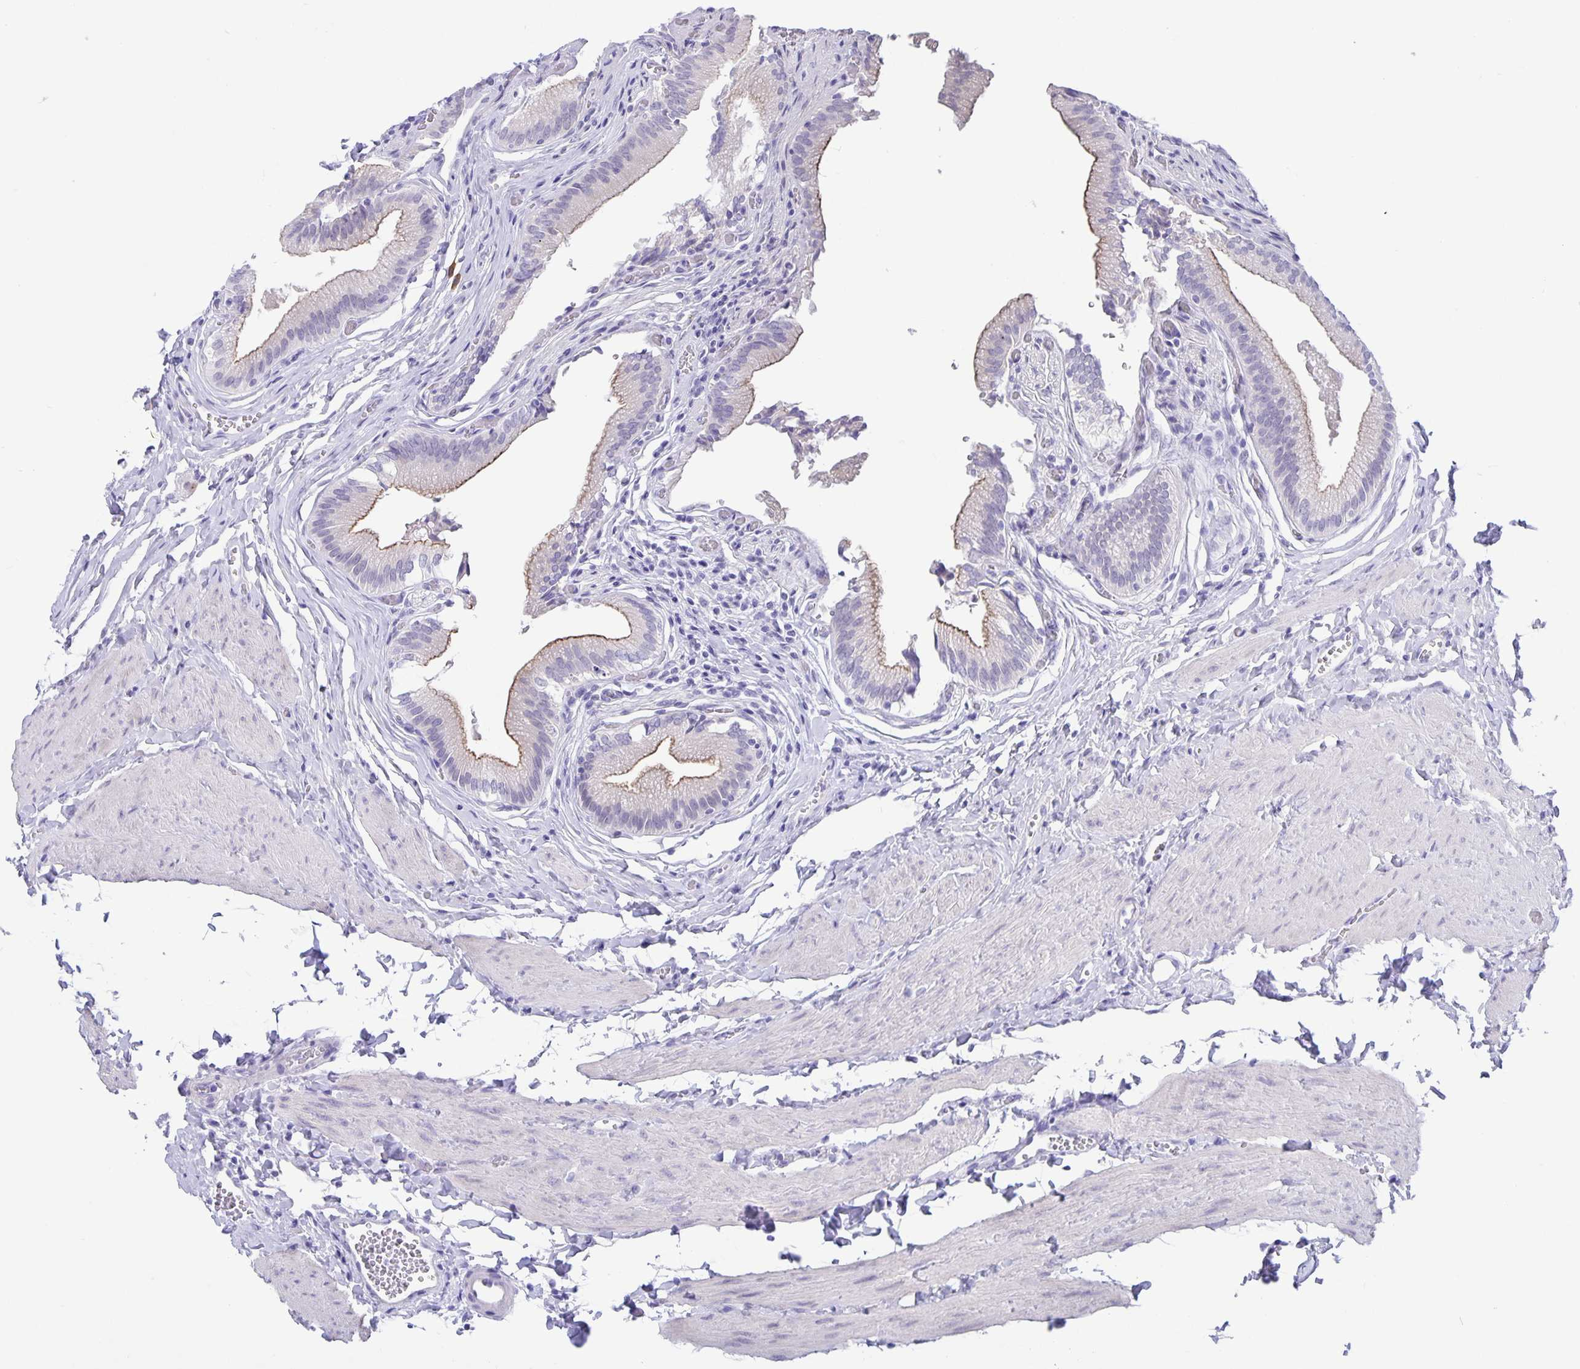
{"staining": {"intensity": "moderate", "quantity": "<25%", "location": "cytoplasmic/membranous"}, "tissue": "gallbladder", "cell_type": "Glandular cells", "image_type": "normal", "snomed": [{"axis": "morphology", "description": "Normal tissue, NOS"}, {"axis": "topography", "description": "Gallbladder"}, {"axis": "topography", "description": "Peripheral nerve tissue"}], "caption": "Immunohistochemistry (DAB) staining of unremarkable gallbladder shows moderate cytoplasmic/membranous protein staining in approximately <25% of glandular cells. Immunohistochemistry (ihc) stains the protein of interest in brown and the nuclei are stained blue.", "gene": "ERMN", "patient": {"sex": "male", "age": 17}}